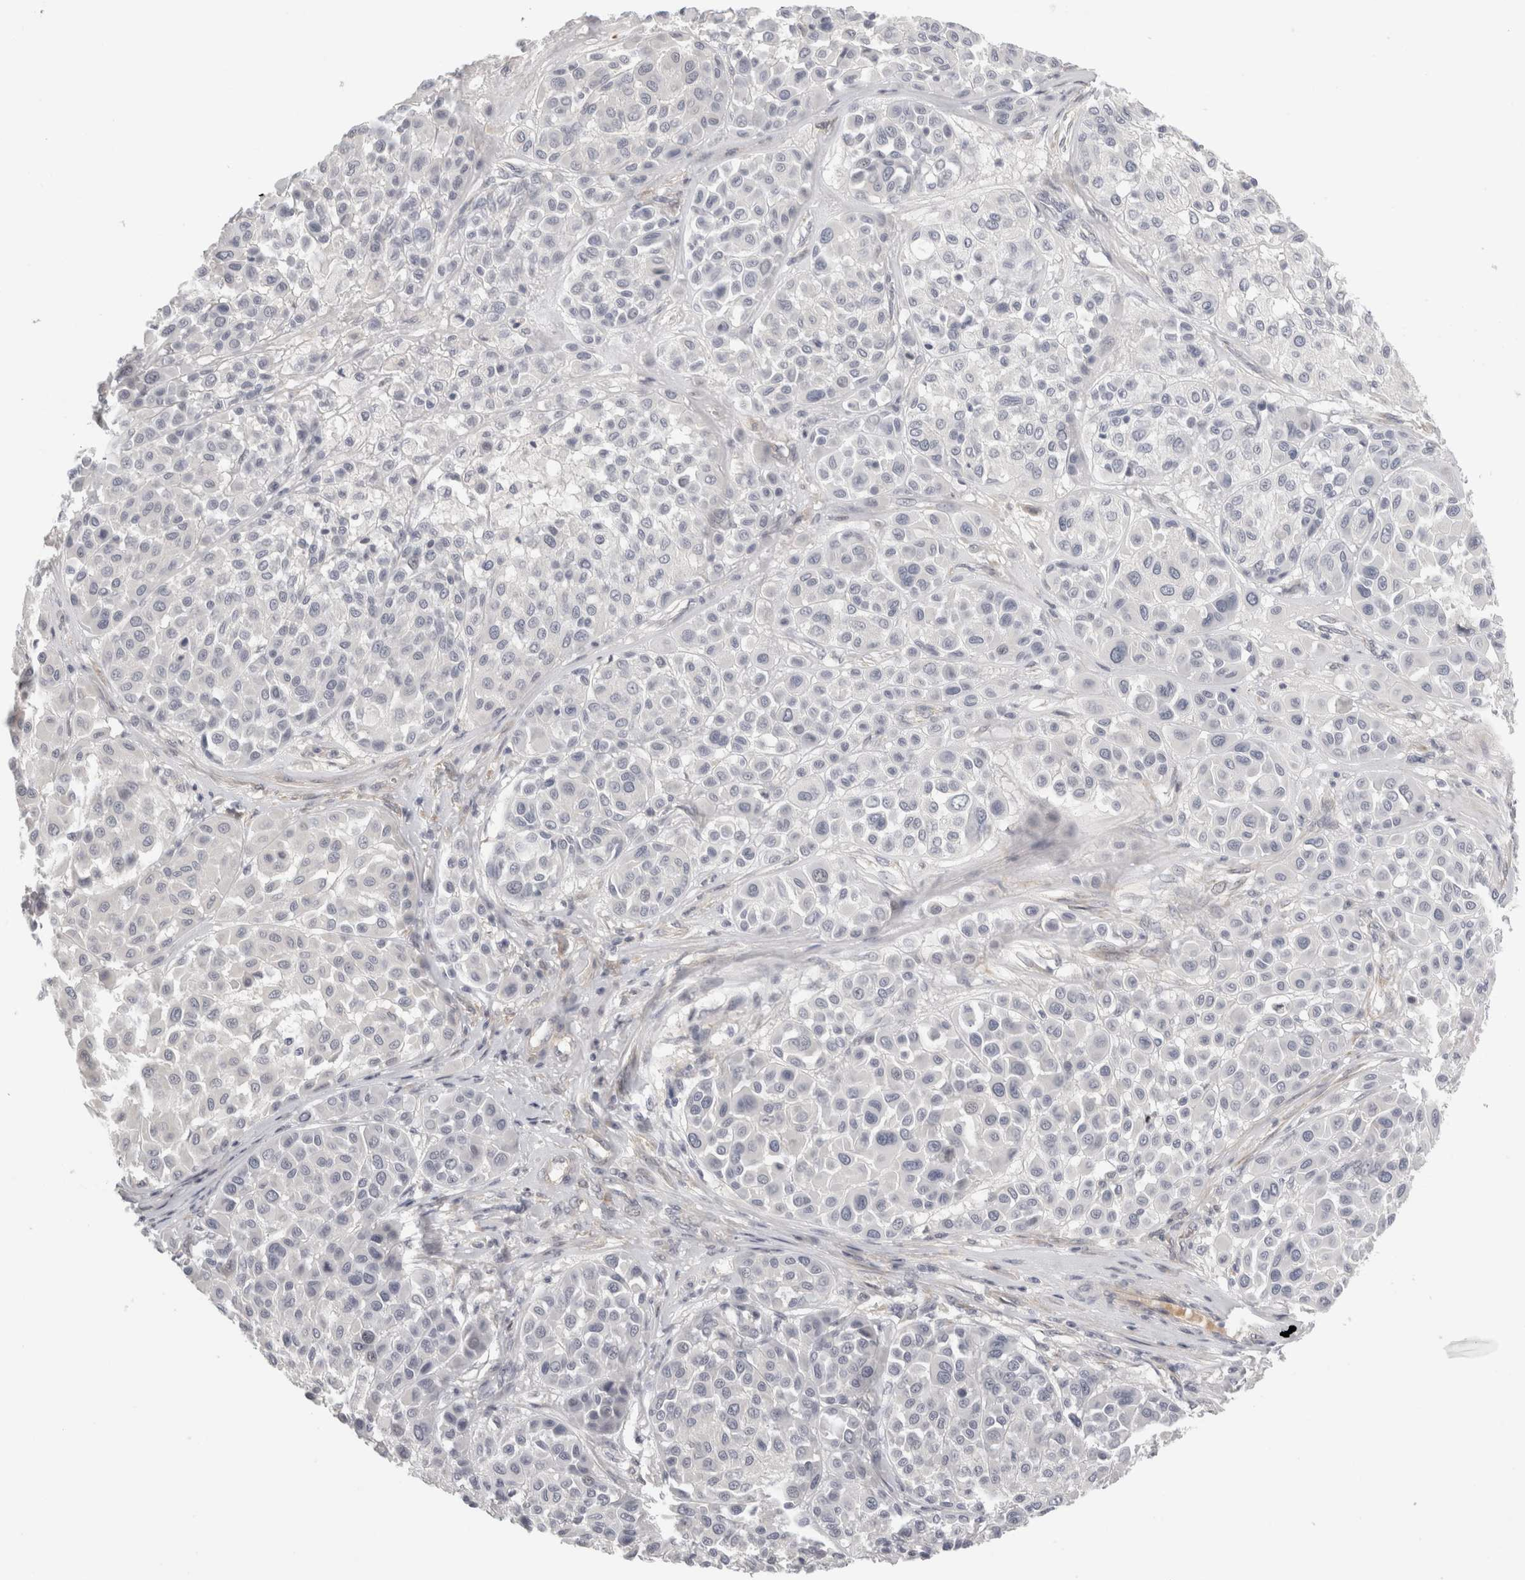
{"staining": {"intensity": "negative", "quantity": "none", "location": "none"}, "tissue": "melanoma", "cell_type": "Tumor cells", "image_type": "cancer", "snomed": [{"axis": "morphology", "description": "Malignant melanoma, Metastatic site"}, {"axis": "topography", "description": "Soft tissue"}], "caption": "This photomicrograph is of melanoma stained with IHC to label a protein in brown with the nuclei are counter-stained blue. There is no staining in tumor cells.", "gene": "FBLIM1", "patient": {"sex": "male", "age": 41}}